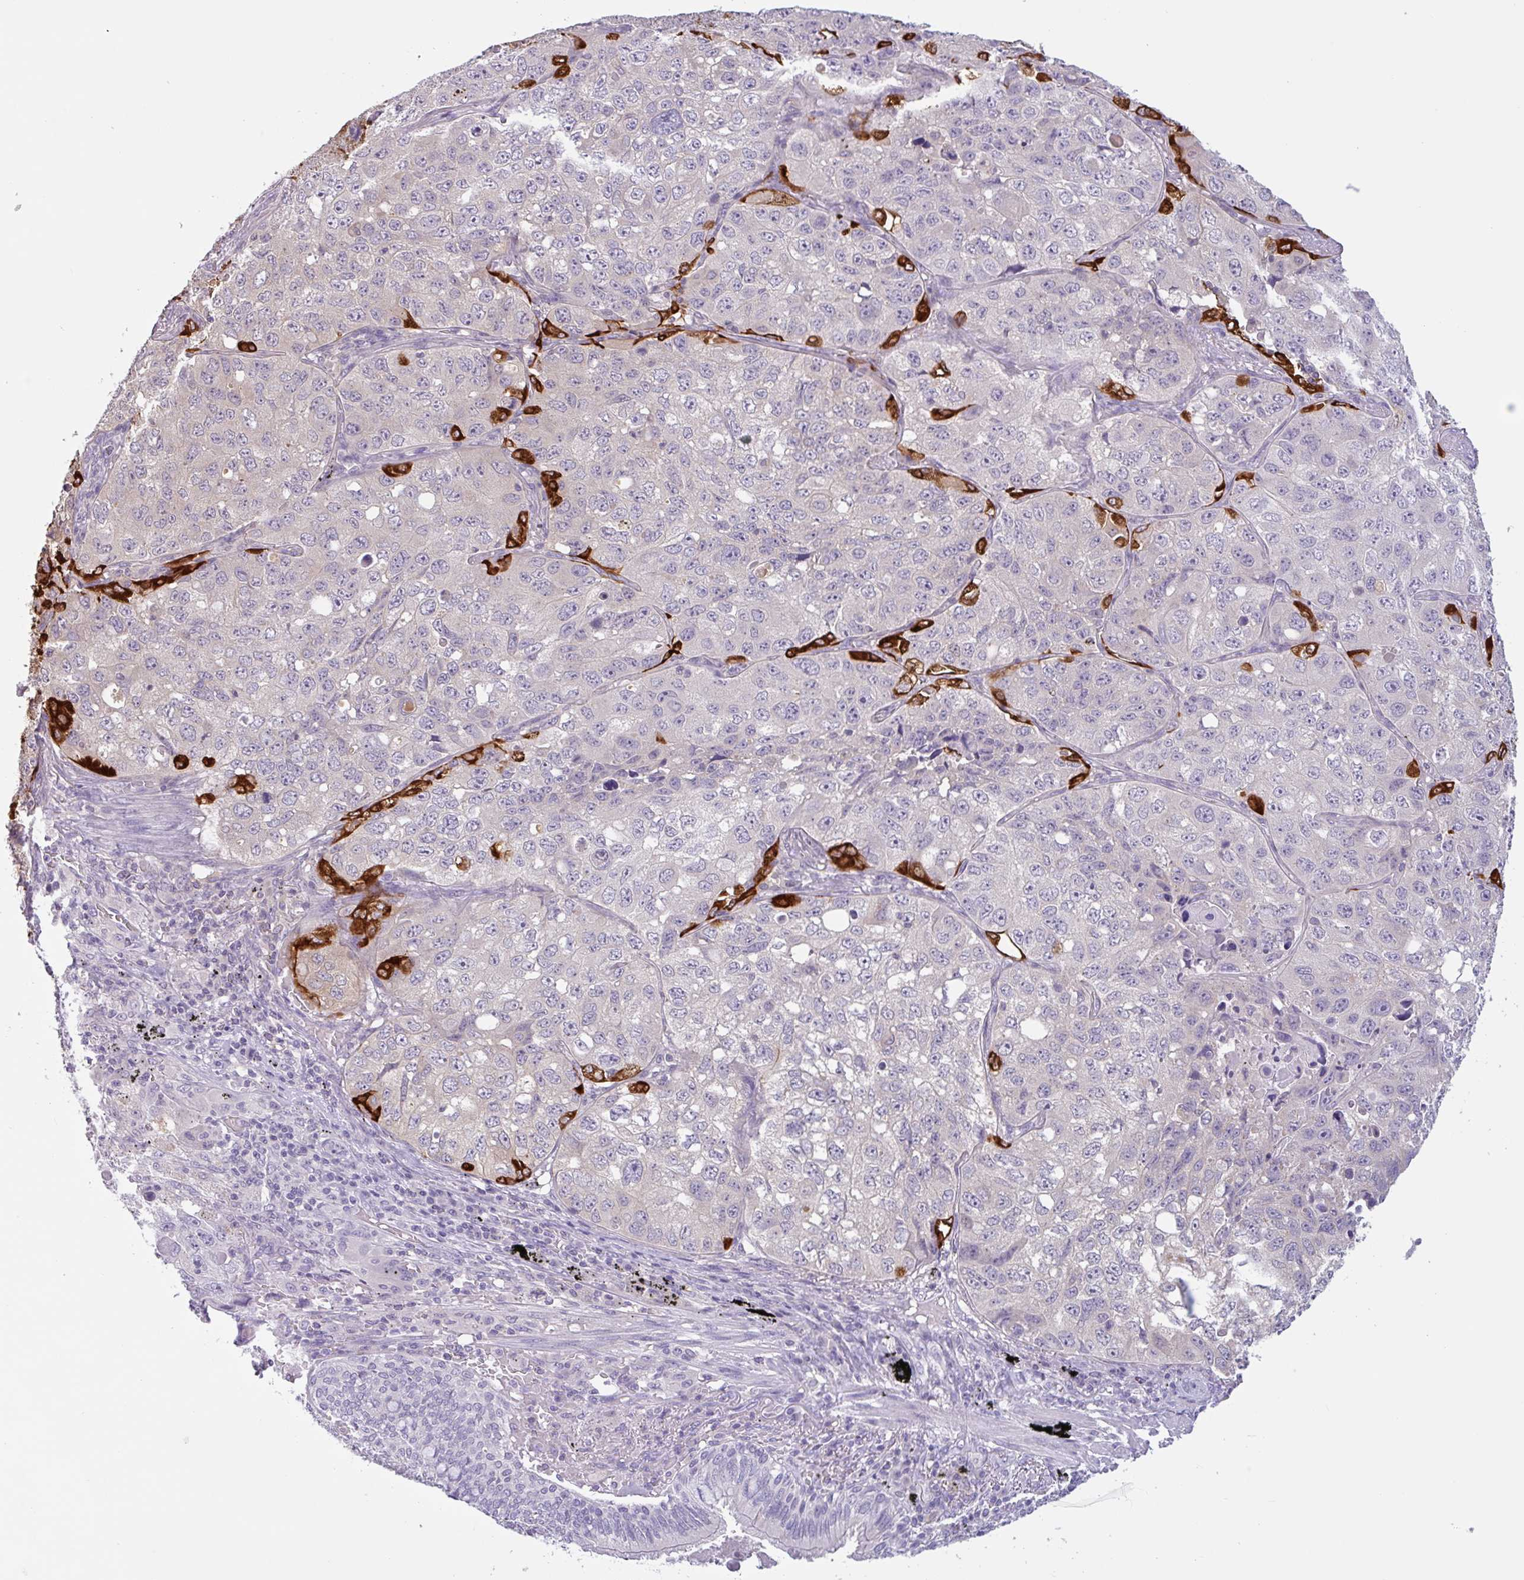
{"staining": {"intensity": "weak", "quantity": "<25%", "location": "cytoplasmic/membranous"}, "tissue": "lung cancer", "cell_type": "Tumor cells", "image_type": "cancer", "snomed": [{"axis": "morphology", "description": "Squamous cell carcinoma, NOS"}, {"axis": "topography", "description": "Lung"}], "caption": "Tumor cells show no significant protein positivity in squamous cell carcinoma (lung). Brightfield microscopy of immunohistochemistry (IHC) stained with DAB (3,3'-diaminobenzidine) (brown) and hematoxylin (blue), captured at high magnification.", "gene": "CTSE", "patient": {"sex": "male", "age": 60}}